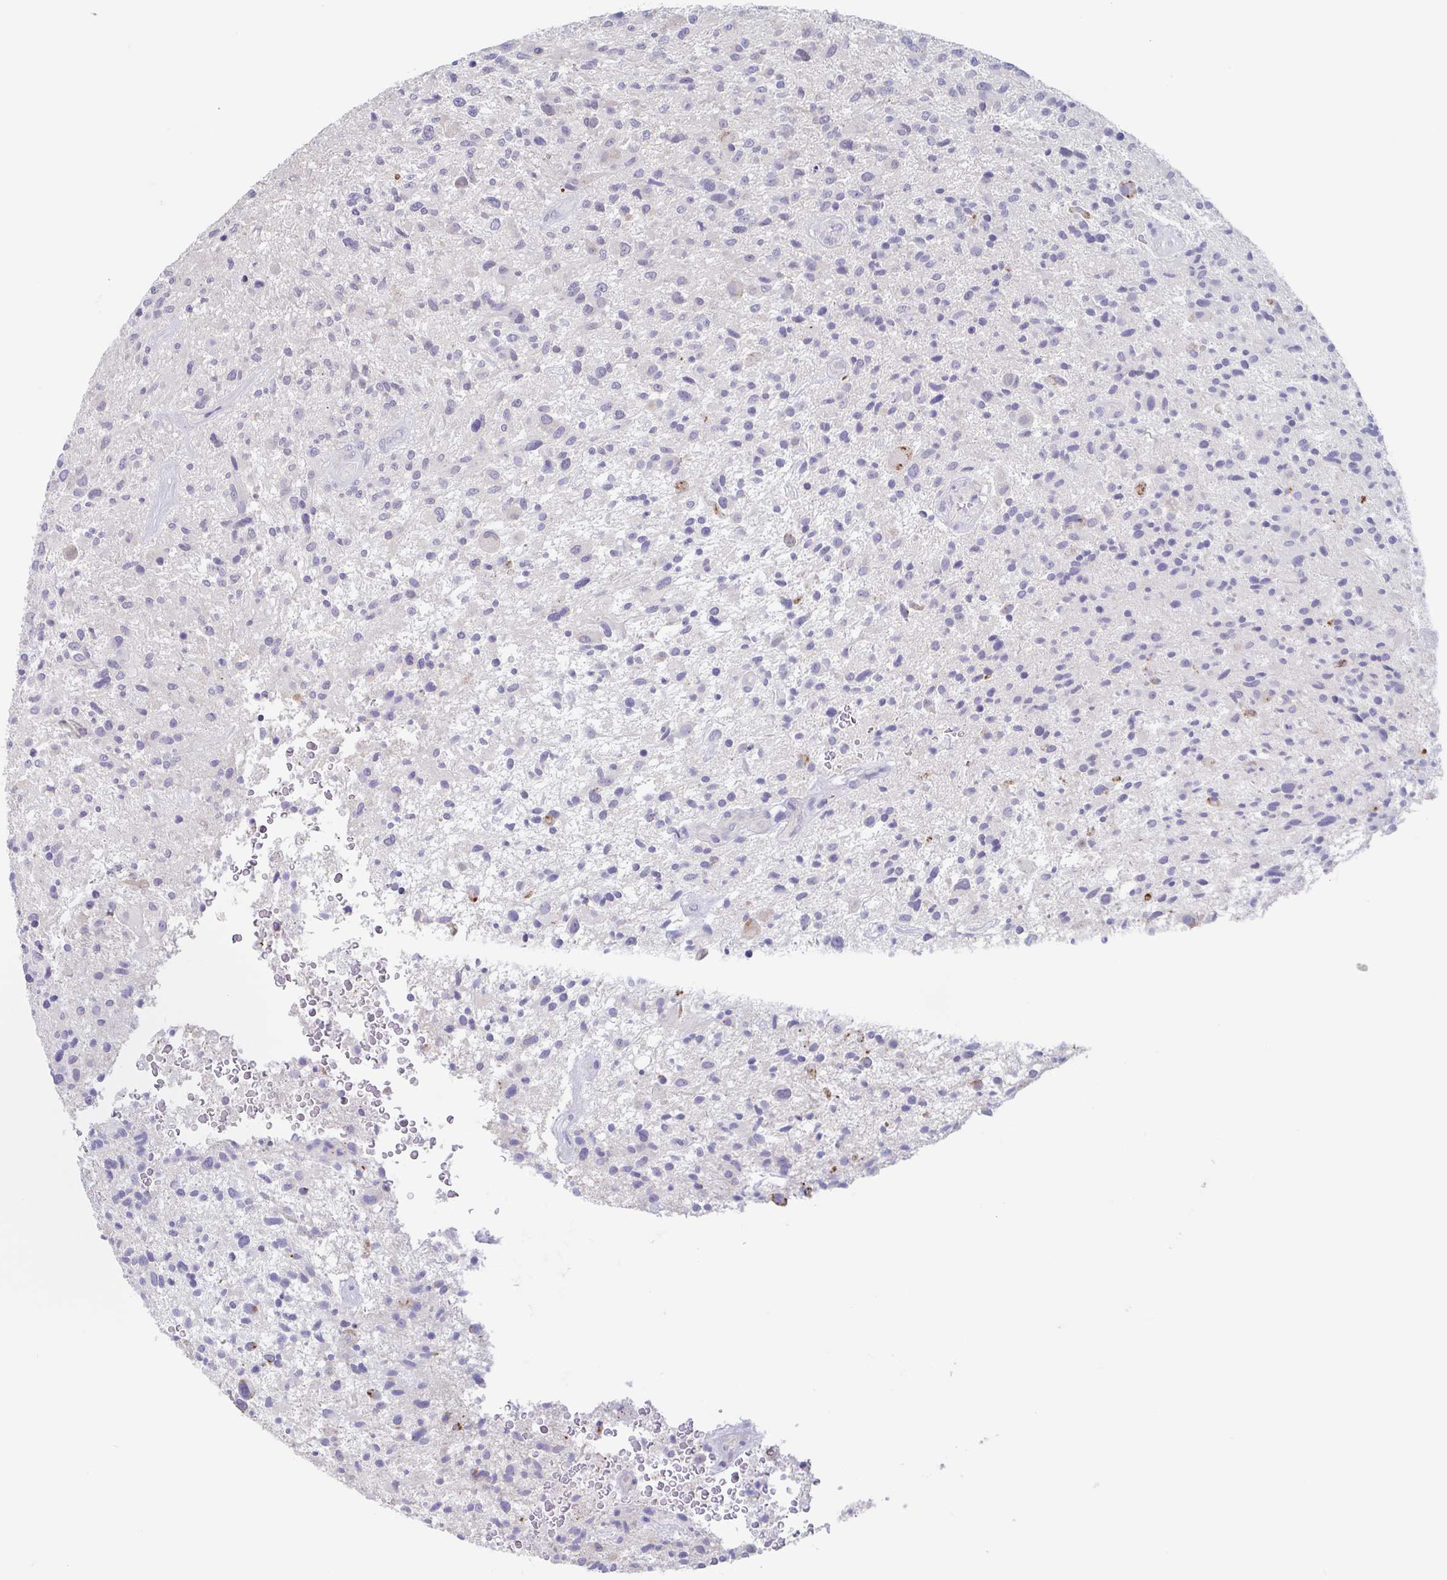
{"staining": {"intensity": "negative", "quantity": "none", "location": "none"}, "tissue": "glioma", "cell_type": "Tumor cells", "image_type": "cancer", "snomed": [{"axis": "morphology", "description": "Glioma, malignant, High grade"}, {"axis": "topography", "description": "Brain"}], "caption": "A photomicrograph of glioma stained for a protein reveals no brown staining in tumor cells.", "gene": "CHMP5", "patient": {"sex": "male", "age": 47}}